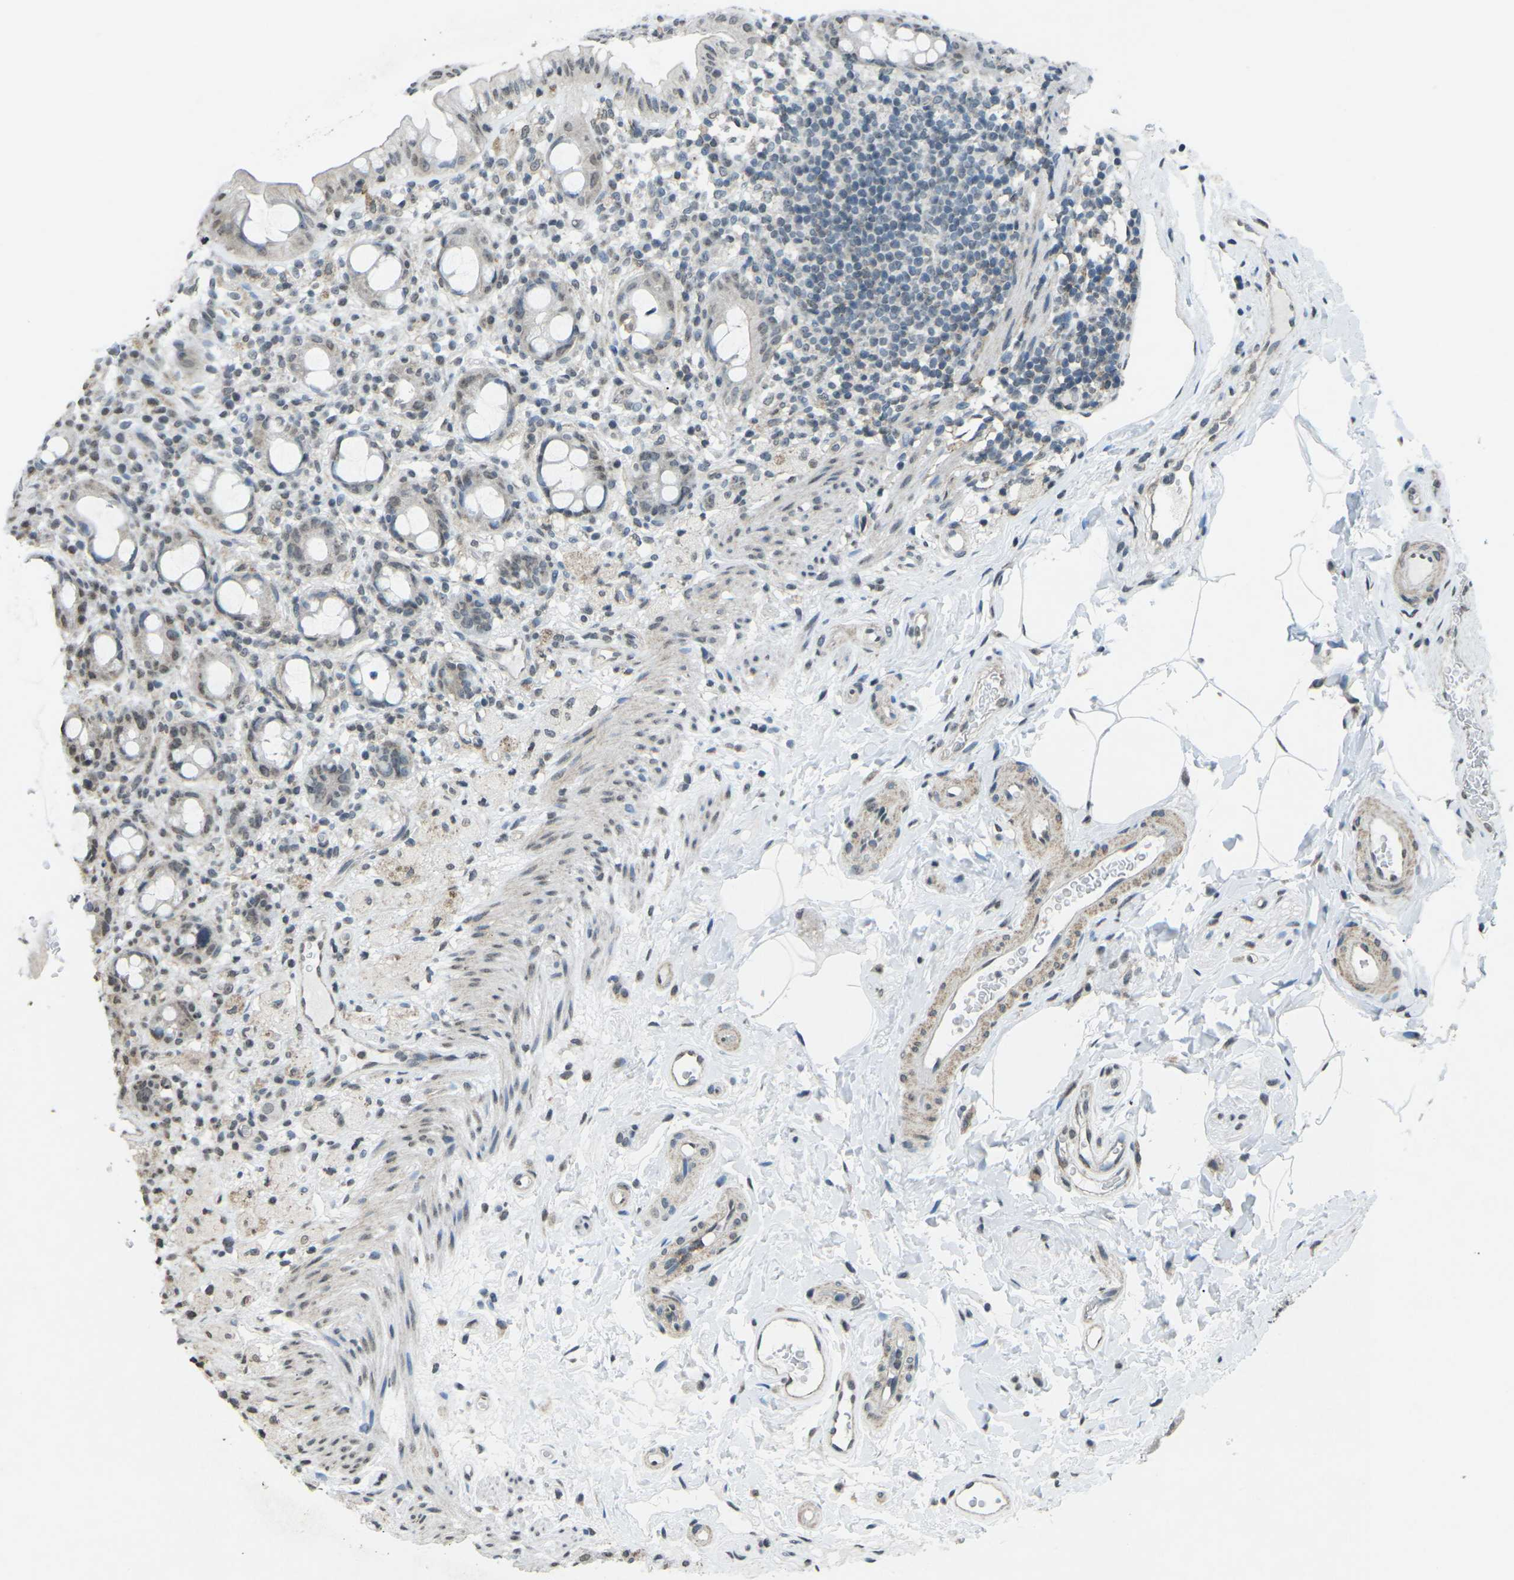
{"staining": {"intensity": "negative", "quantity": "none", "location": "none"}, "tissue": "rectum", "cell_type": "Glandular cells", "image_type": "normal", "snomed": [{"axis": "morphology", "description": "Normal tissue, NOS"}, {"axis": "topography", "description": "Rectum"}], "caption": "The IHC histopathology image has no significant staining in glandular cells of rectum.", "gene": "TFR2", "patient": {"sex": "male", "age": 44}}